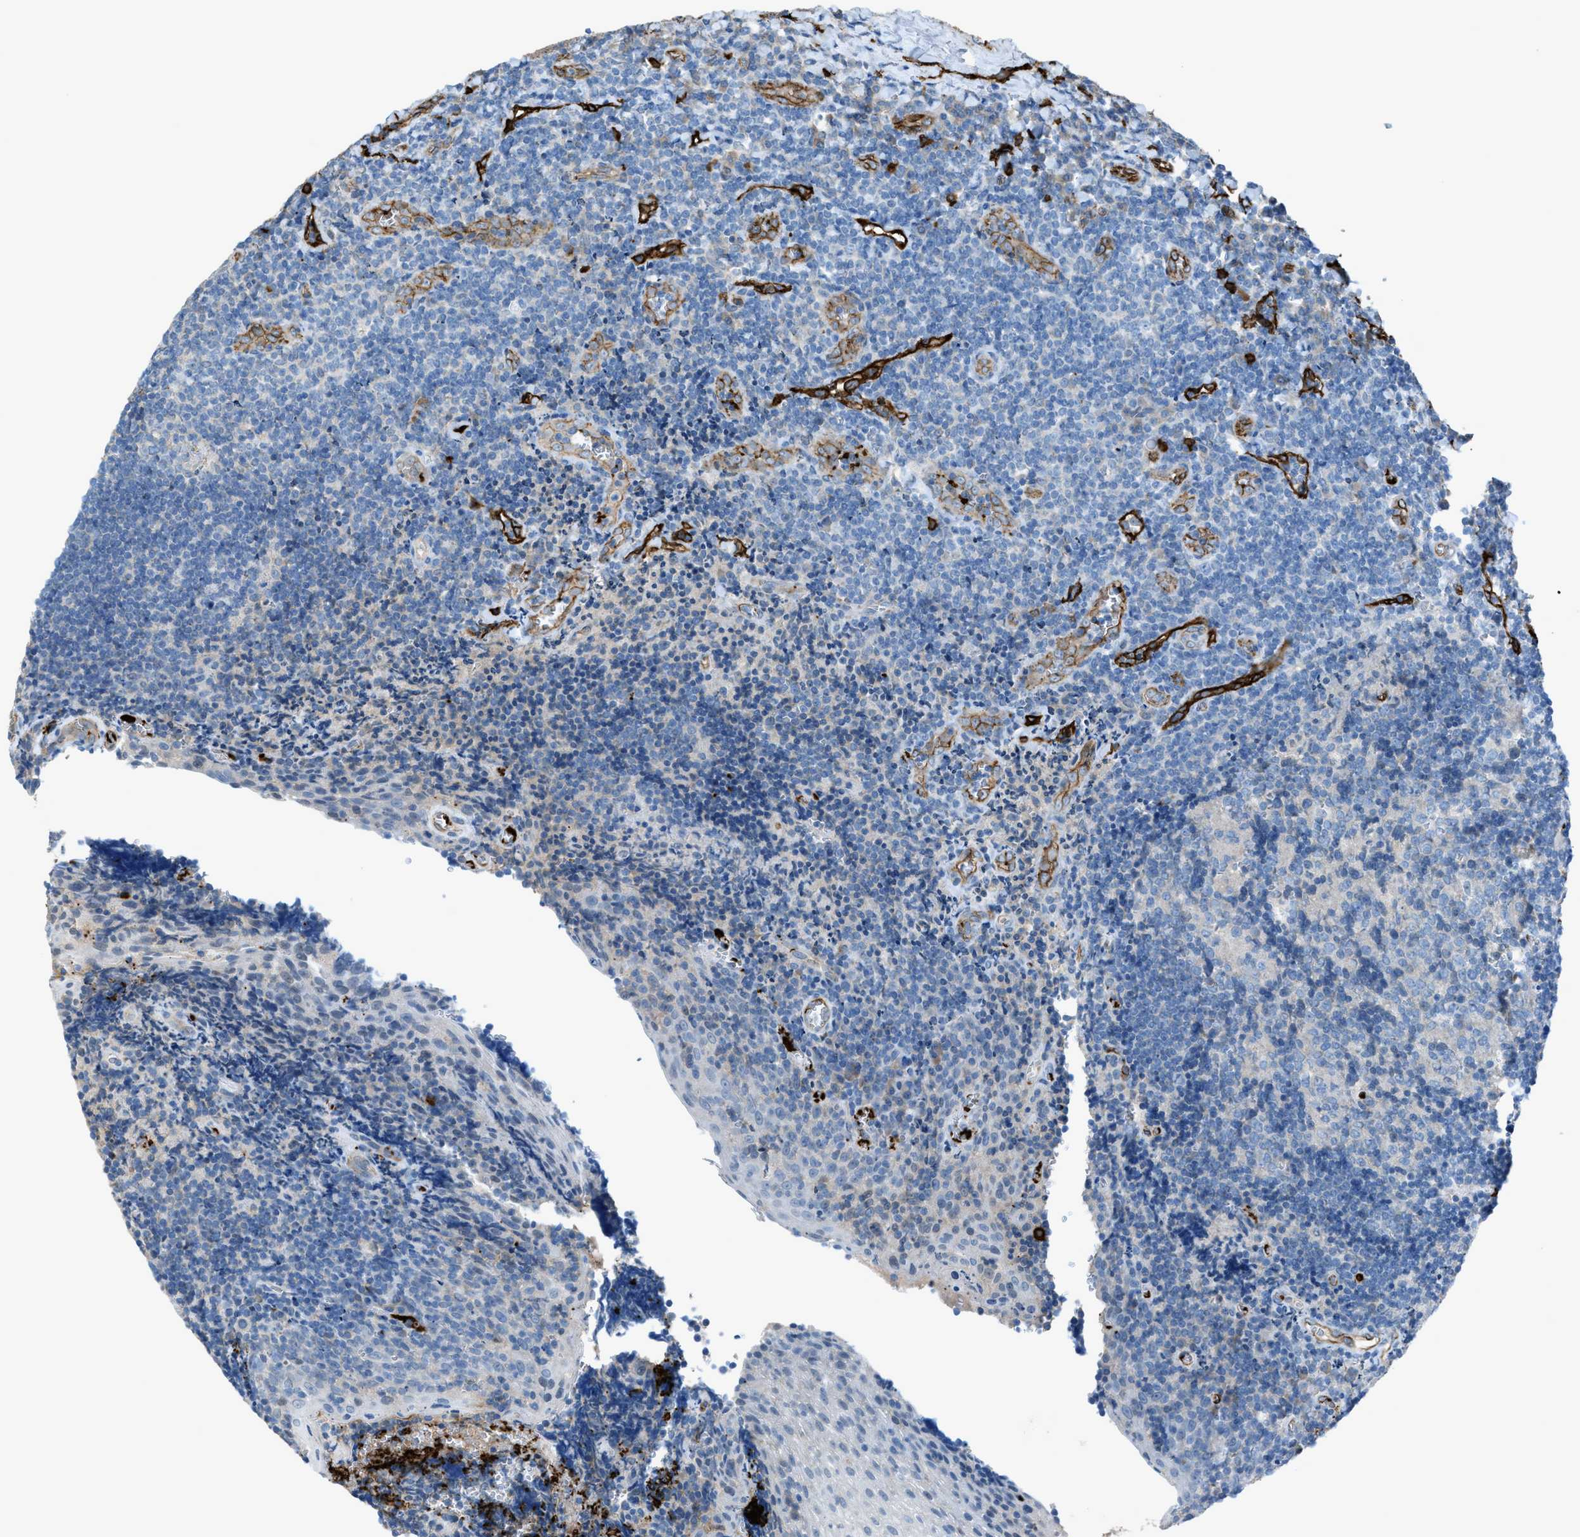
{"staining": {"intensity": "negative", "quantity": "none", "location": "none"}, "tissue": "tonsil", "cell_type": "Germinal center cells", "image_type": "normal", "snomed": [{"axis": "morphology", "description": "Normal tissue, NOS"}, {"axis": "morphology", "description": "Inflammation, NOS"}, {"axis": "topography", "description": "Tonsil"}], "caption": "Histopathology image shows no protein staining in germinal center cells of normal tonsil.", "gene": "SLC22A15", "patient": {"sex": "female", "age": 31}}